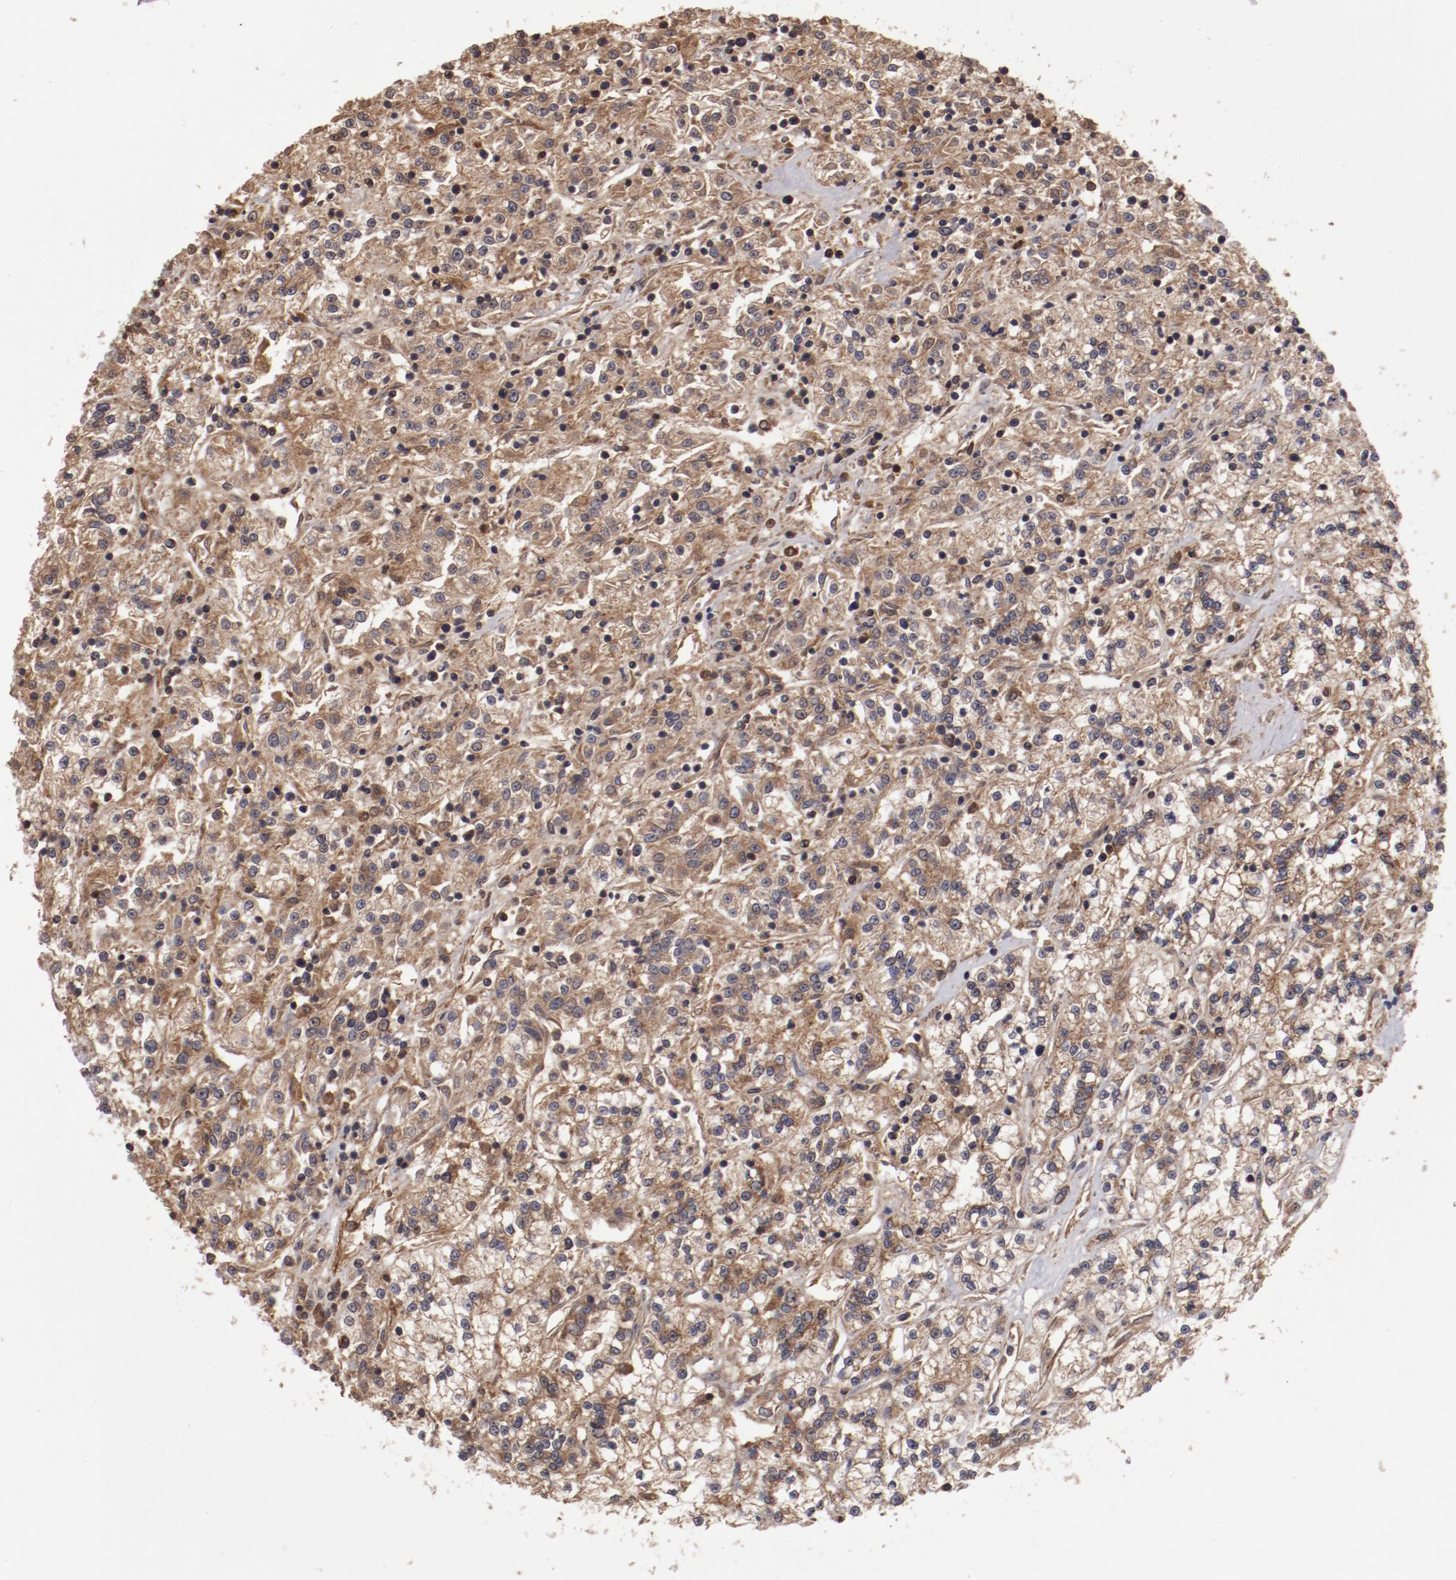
{"staining": {"intensity": "moderate", "quantity": ">75%", "location": "cytoplasmic/membranous"}, "tissue": "renal cancer", "cell_type": "Tumor cells", "image_type": "cancer", "snomed": [{"axis": "morphology", "description": "Adenocarcinoma, NOS"}, {"axis": "topography", "description": "Kidney"}], "caption": "High-magnification brightfield microscopy of adenocarcinoma (renal) stained with DAB (brown) and counterstained with hematoxylin (blue). tumor cells exhibit moderate cytoplasmic/membranous expression is identified in approximately>75% of cells. Using DAB (3,3'-diaminobenzidine) (brown) and hematoxylin (blue) stains, captured at high magnification using brightfield microscopy.", "gene": "RPS6KA6", "patient": {"sex": "female", "age": 76}}